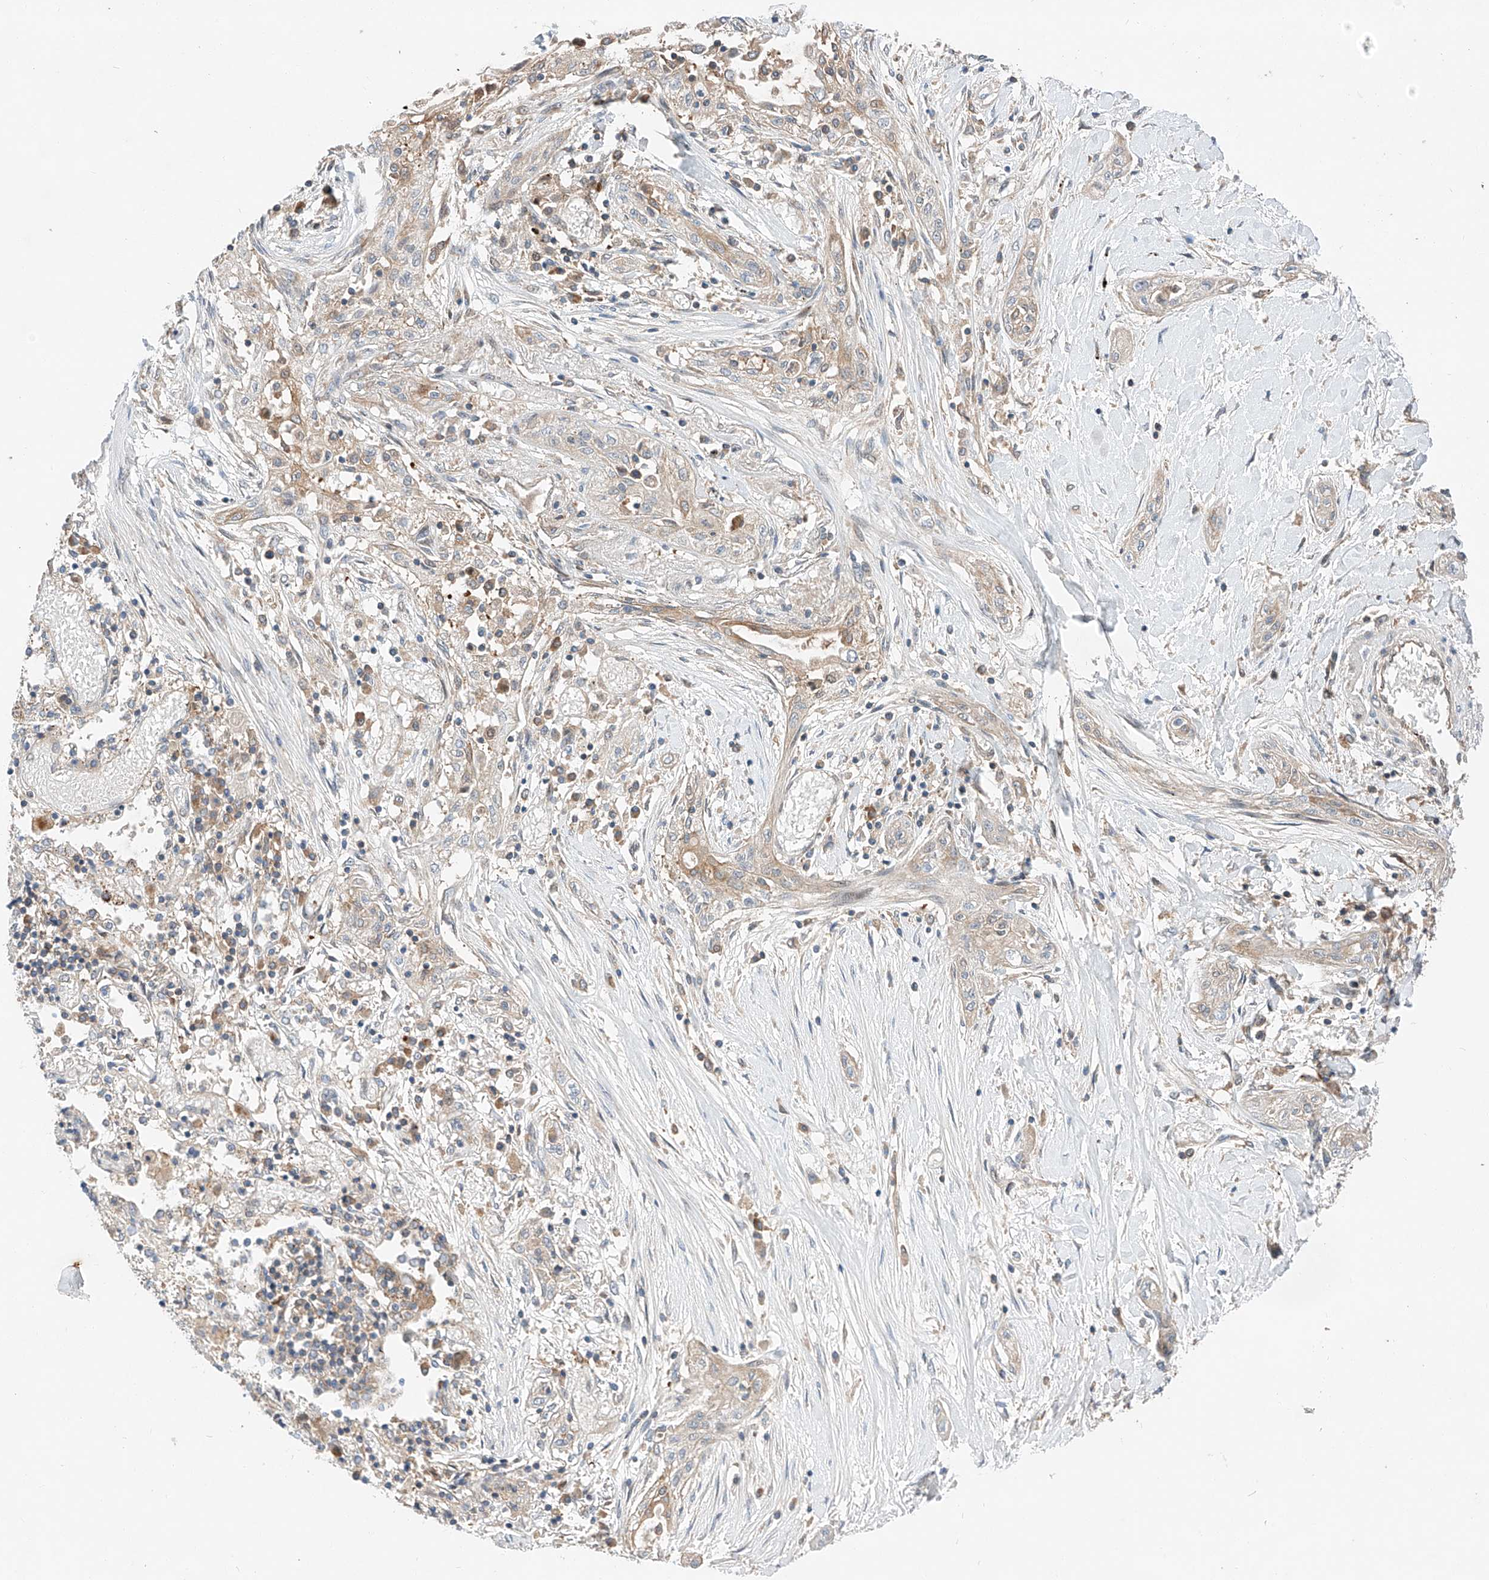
{"staining": {"intensity": "weak", "quantity": "25%-75%", "location": "cytoplasmic/membranous"}, "tissue": "lung cancer", "cell_type": "Tumor cells", "image_type": "cancer", "snomed": [{"axis": "morphology", "description": "Squamous cell carcinoma, NOS"}, {"axis": "topography", "description": "Lung"}], "caption": "Squamous cell carcinoma (lung) stained with a brown dye shows weak cytoplasmic/membranous positive positivity in approximately 25%-75% of tumor cells.", "gene": "RUSC1", "patient": {"sex": "female", "age": 47}}